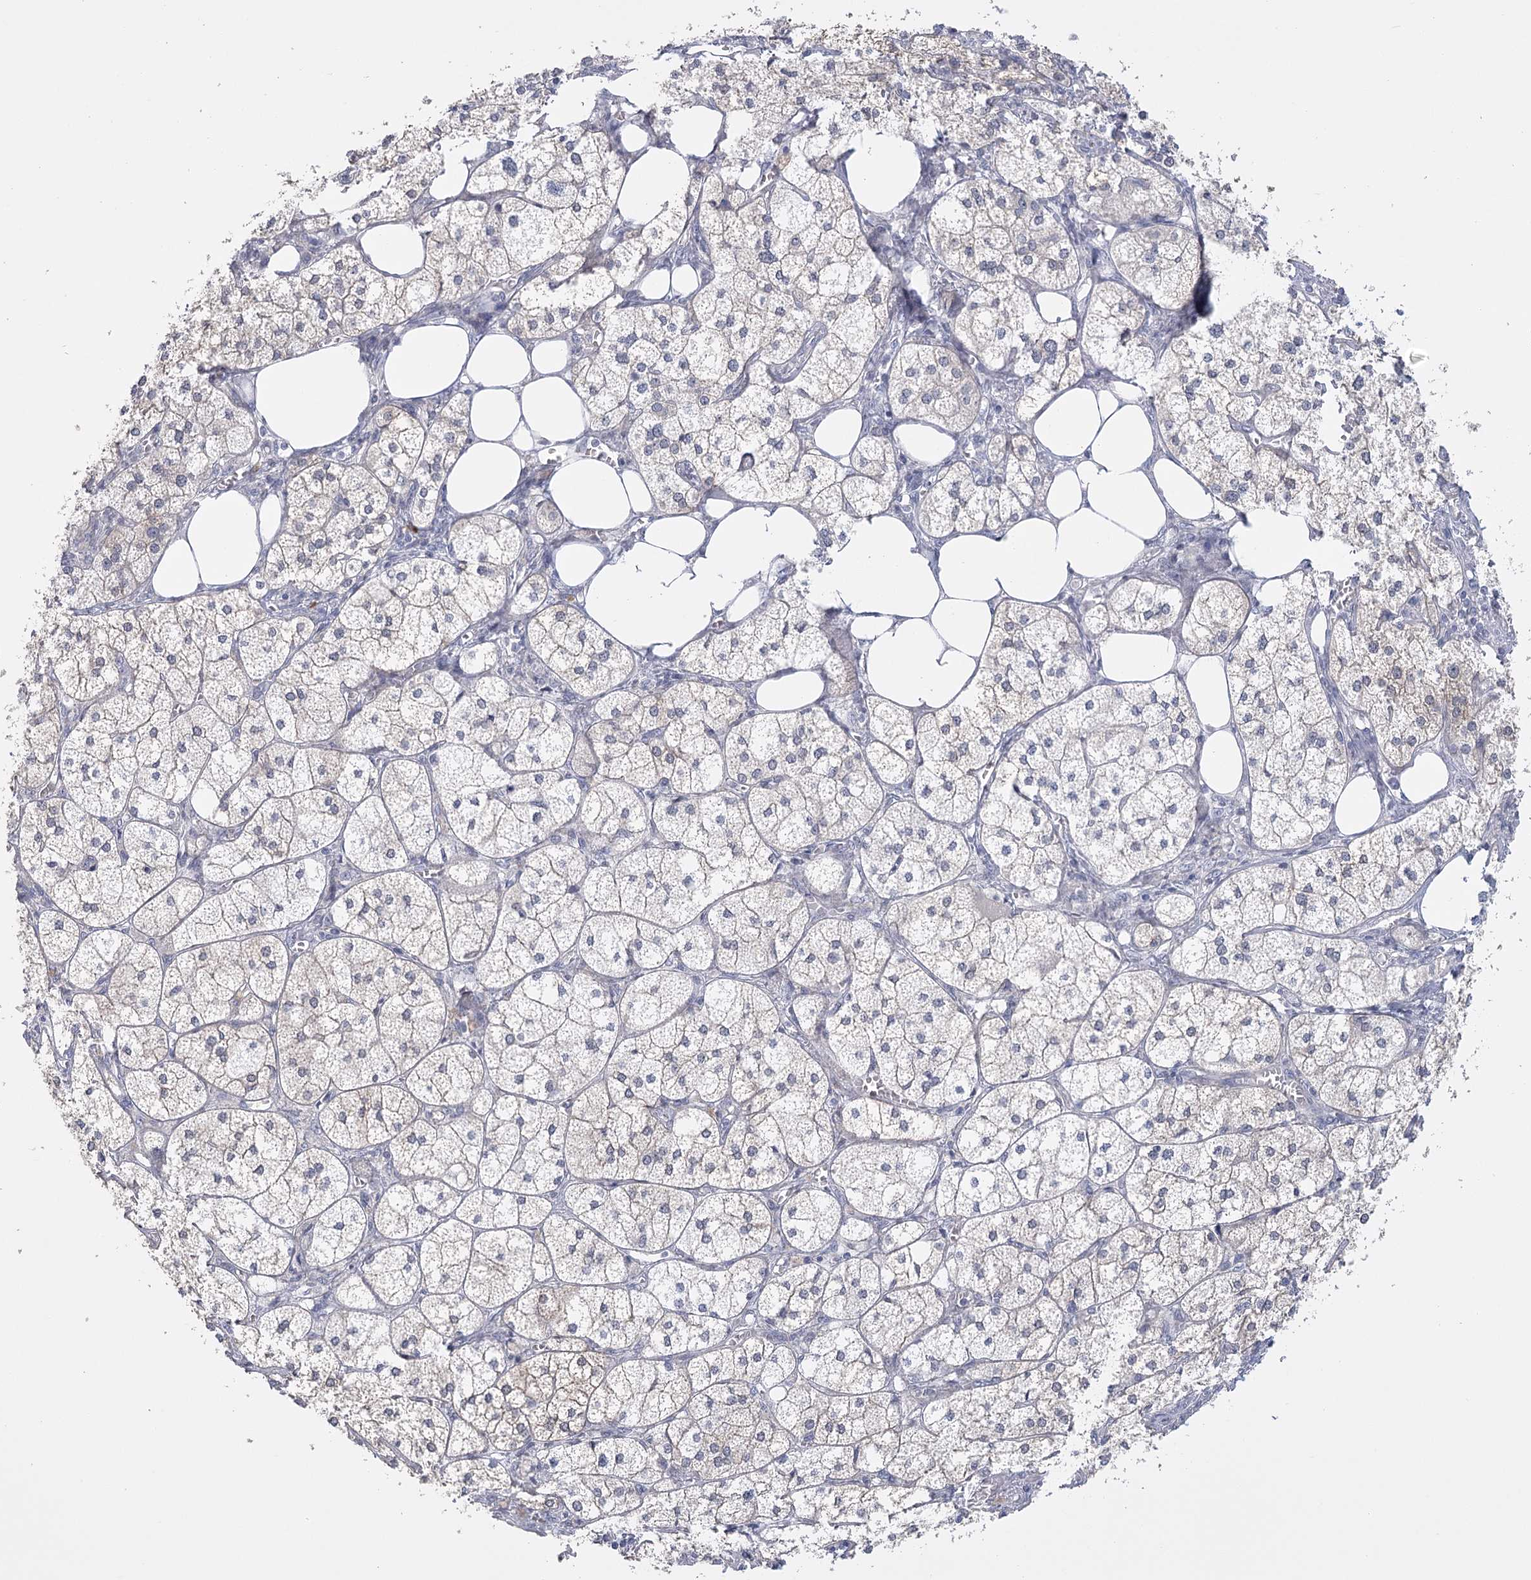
{"staining": {"intensity": "moderate", "quantity": "<25%", "location": "cytoplasmic/membranous"}, "tissue": "adrenal gland", "cell_type": "Glandular cells", "image_type": "normal", "snomed": [{"axis": "morphology", "description": "Normal tissue, NOS"}, {"axis": "topography", "description": "Adrenal gland"}], "caption": "Immunohistochemical staining of benign adrenal gland exhibits <25% levels of moderate cytoplasmic/membranous protein positivity in about <25% of glandular cells. (brown staining indicates protein expression, while blue staining denotes nuclei).", "gene": "FAM76B", "patient": {"sex": "female", "age": 61}}